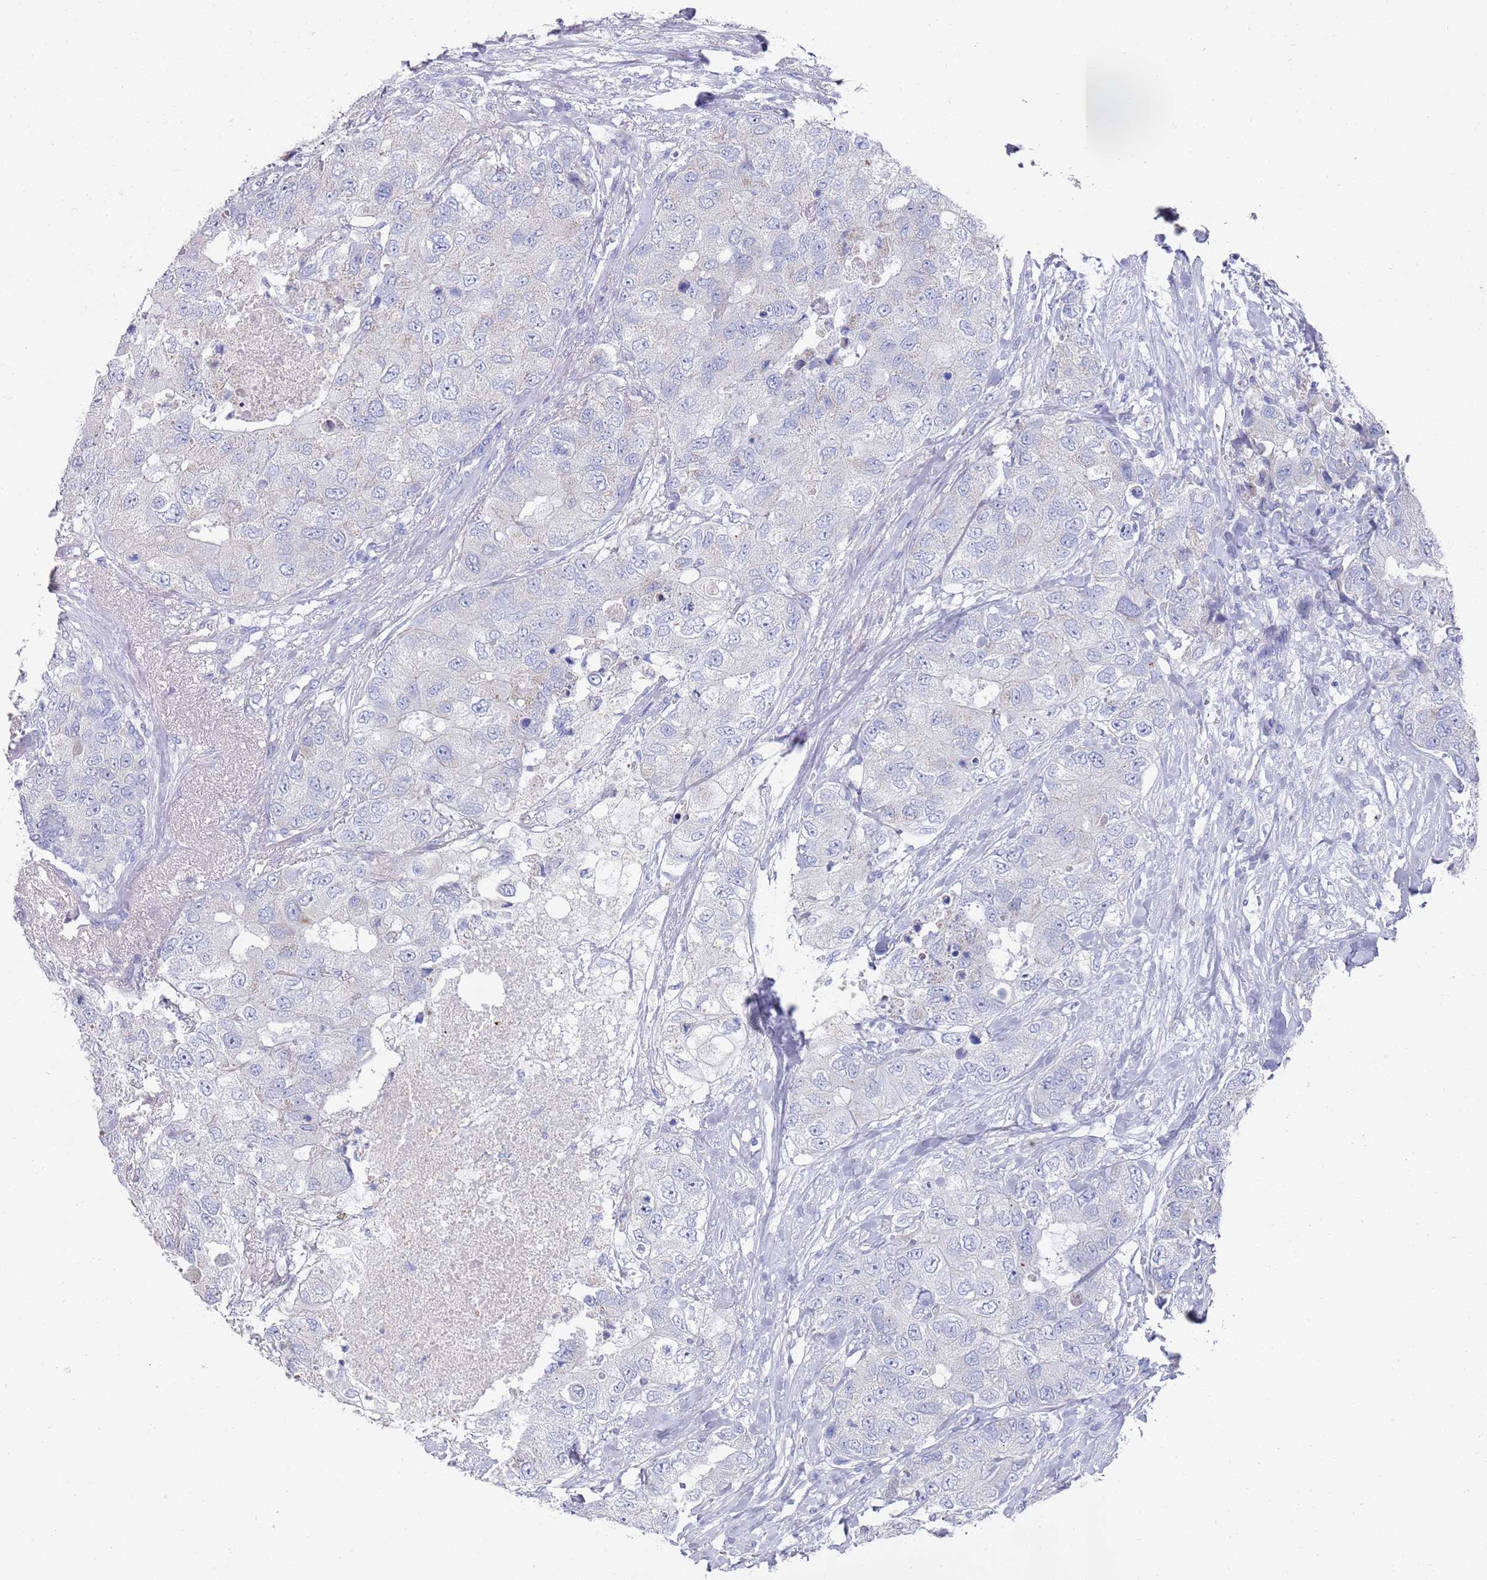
{"staining": {"intensity": "negative", "quantity": "none", "location": "none"}, "tissue": "breast cancer", "cell_type": "Tumor cells", "image_type": "cancer", "snomed": [{"axis": "morphology", "description": "Duct carcinoma"}, {"axis": "topography", "description": "Breast"}], "caption": "This is a photomicrograph of immunohistochemistry (IHC) staining of breast cancer, which shows no staining in tumor cells.", "gene": "SCAPER", "patient": {"sex": "female", "age": 62}}